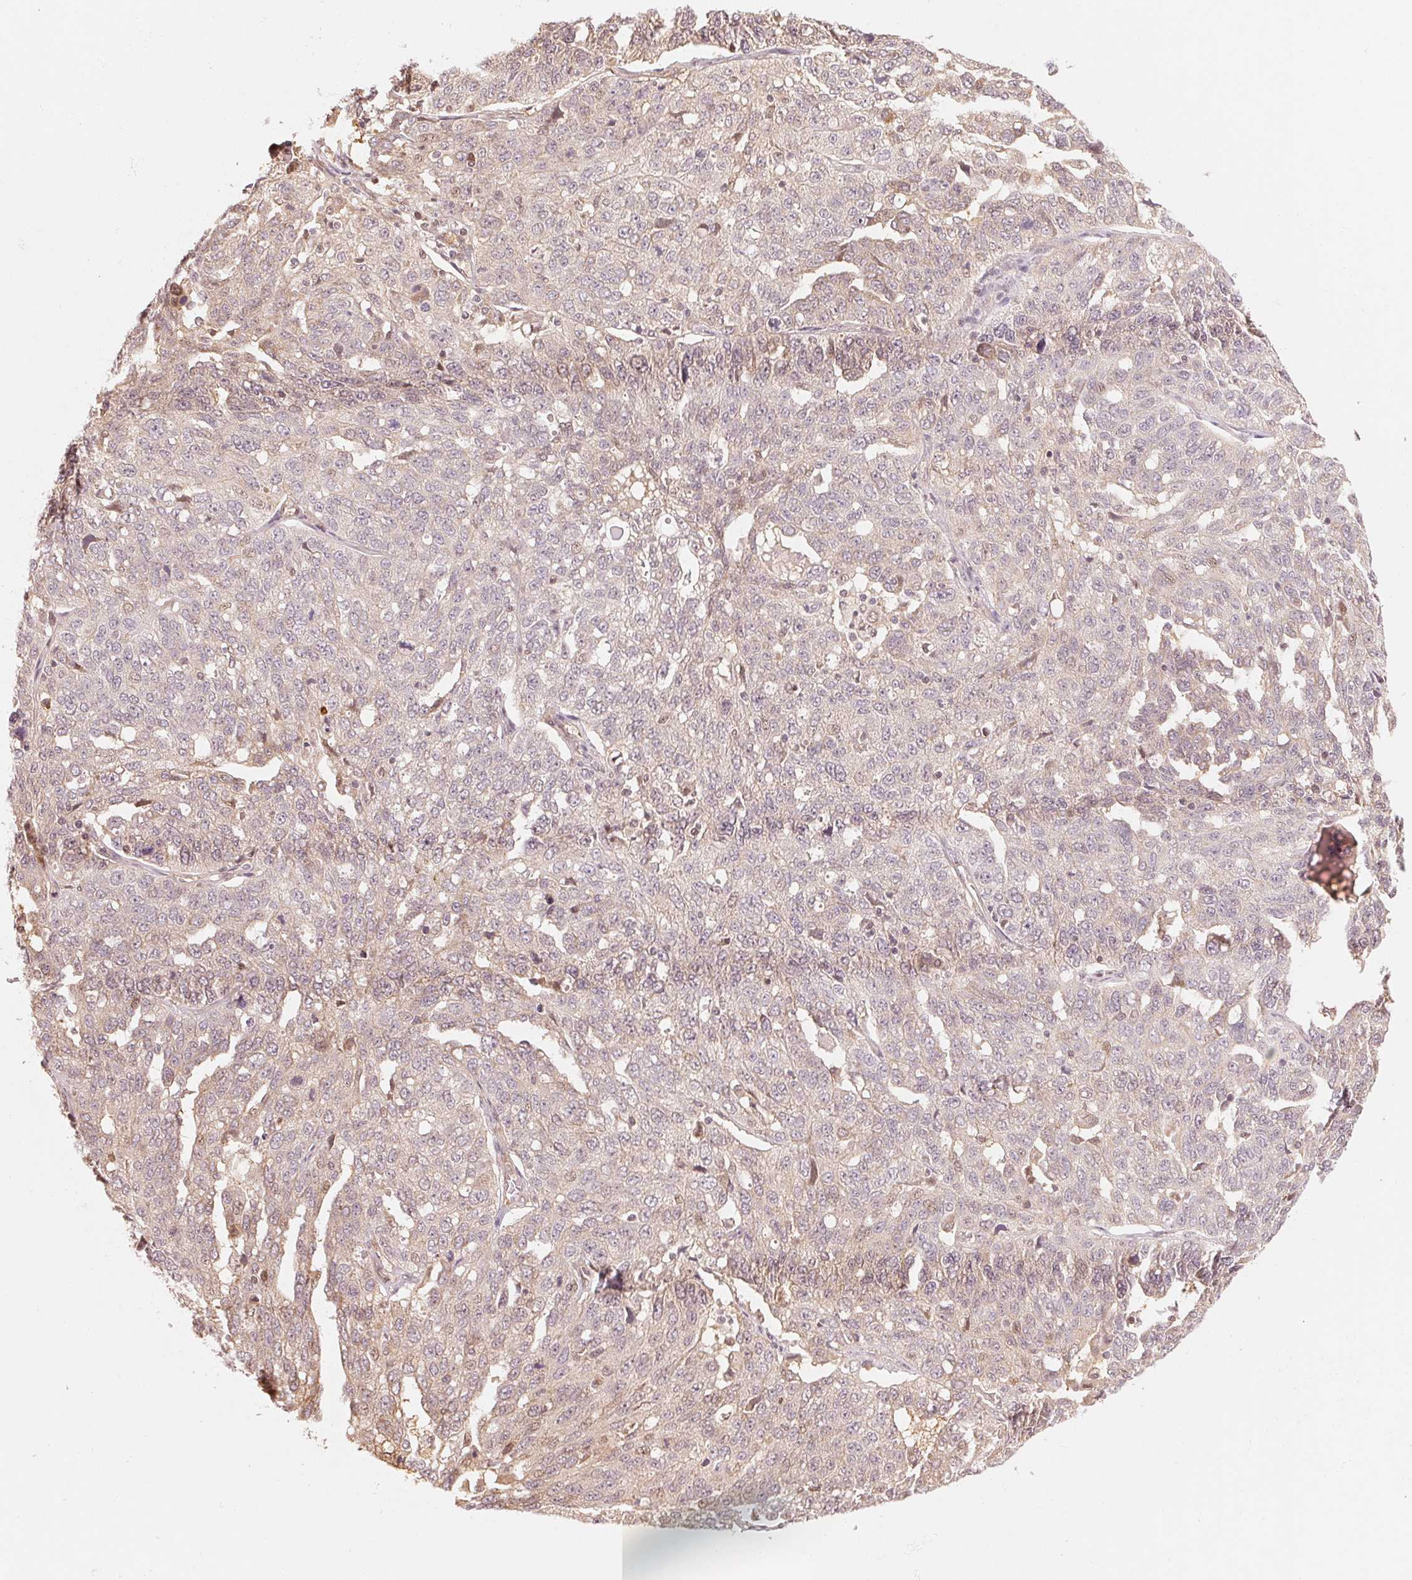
{"staining": {"intensity": "negative", "quantity": "none", "location": "none"}, "tissue": "ovarian cancer", "cell_type": "Tumor cells", "image_type": "cancer", "snomed": [{"axis": "morphology", "description": "Cystadenocarcinoma, serous, NOS"}, {"axis": "topography", "description": "Ovary"}], "caption": "Tumor cells show no significant expression in serous cystadenocarcinoma (ovarian). Nuclei are stained in blue.", "gene": "PRKN", "patient": {"sex": "female", "age": 71}}